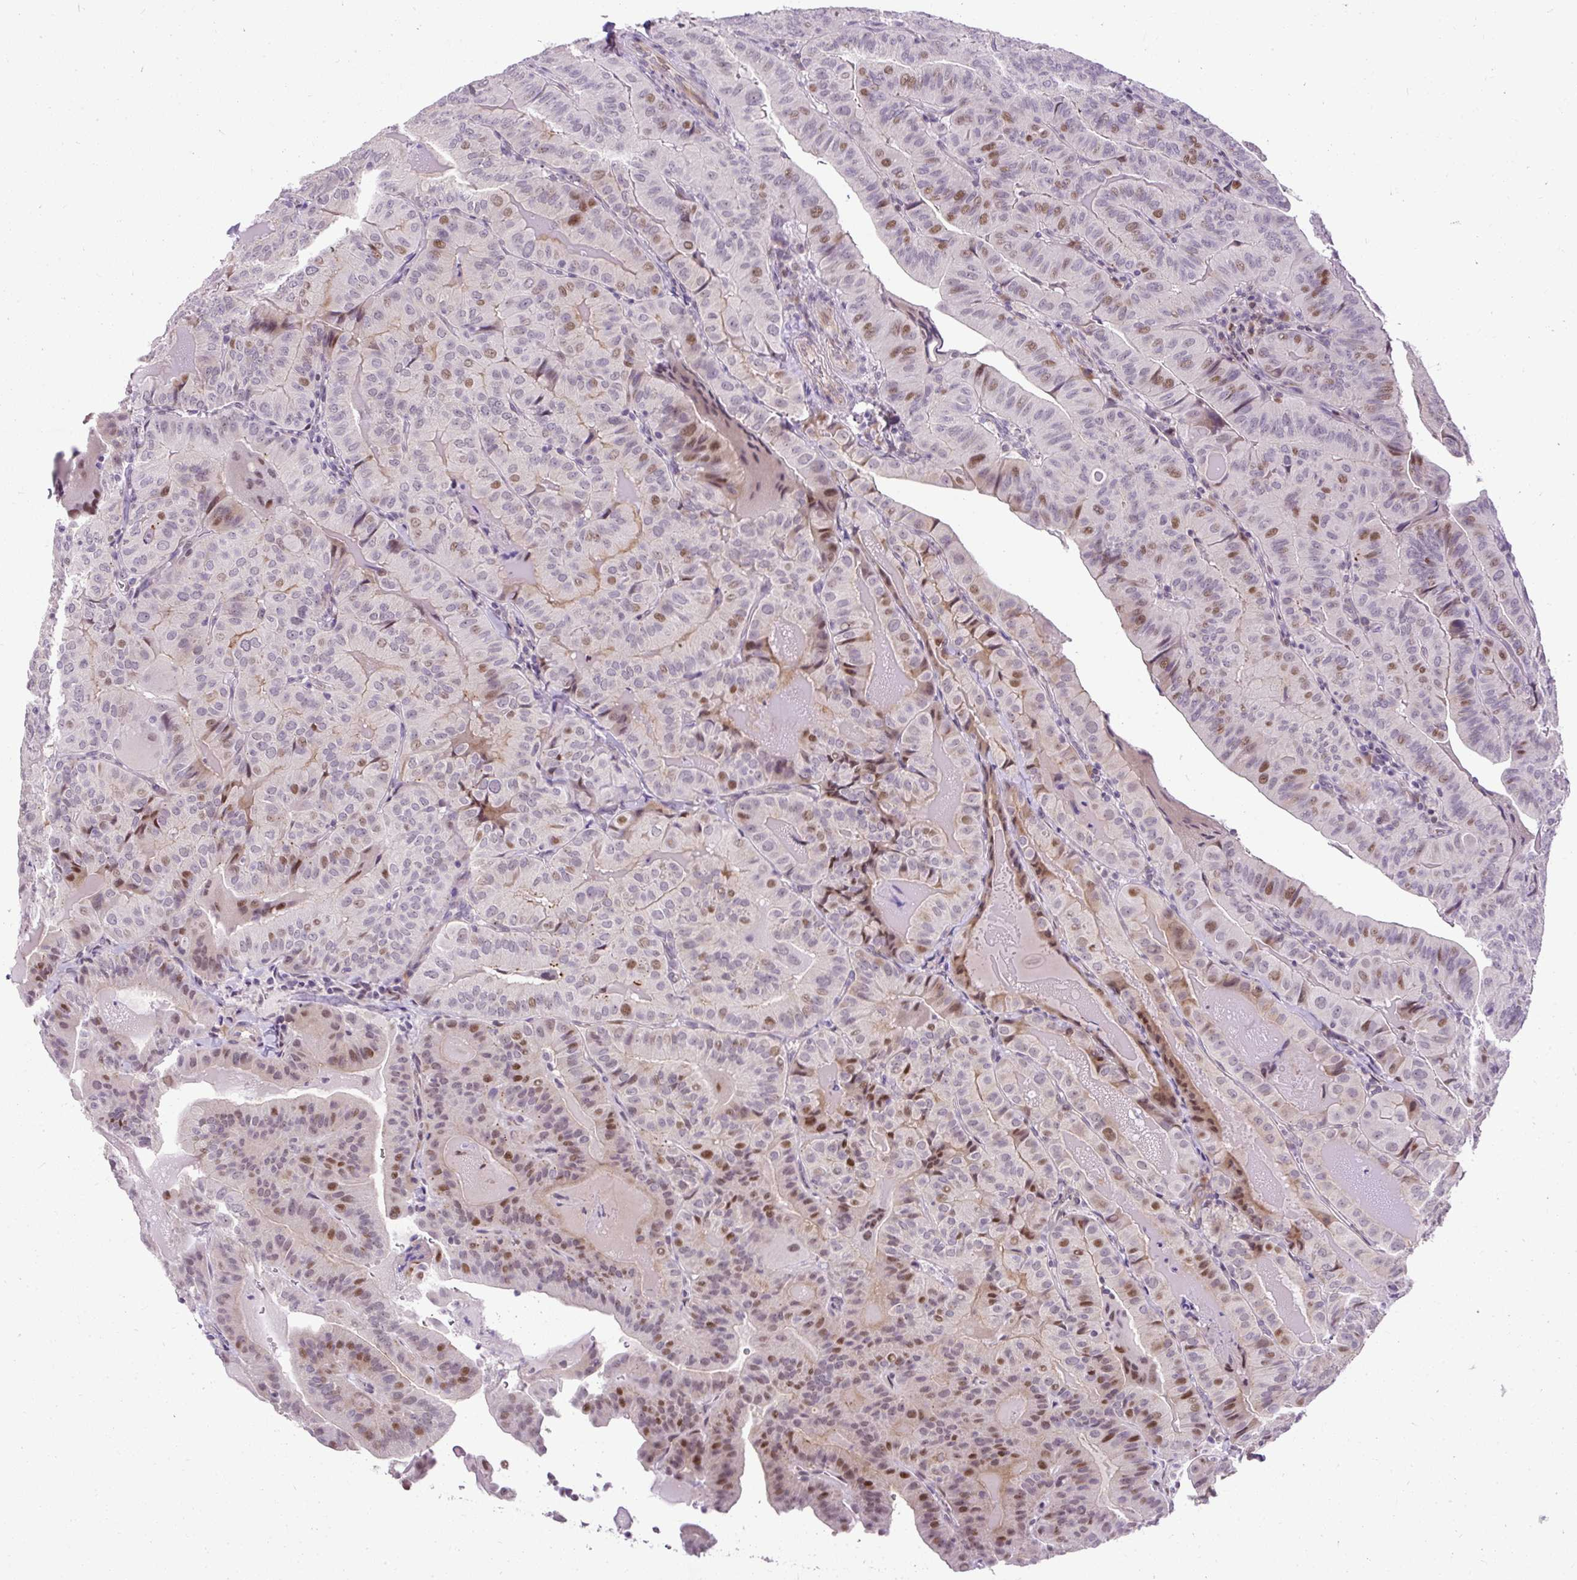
{"staining": {"intensity": "moderate", "quantity": "25%-75%", "location": "nuclear"}, "tissue": "thyroid cancer", "cell_type": "Tumor cells", "image_type": "cancer", "snomed": [{"axis": "morphology", "description": "Papillary adenocarcinoma, NOS"}, {"axis": "topography", "description": "Thyroid gland"}], "caption": "Thyroid cancer stained for a protein (brown) reveals moderate nuclear positive expression in about 25%-75% of tumor cells.", "gene": "ARHGEF18", "patient": {"sex": "female", "age": 68}}